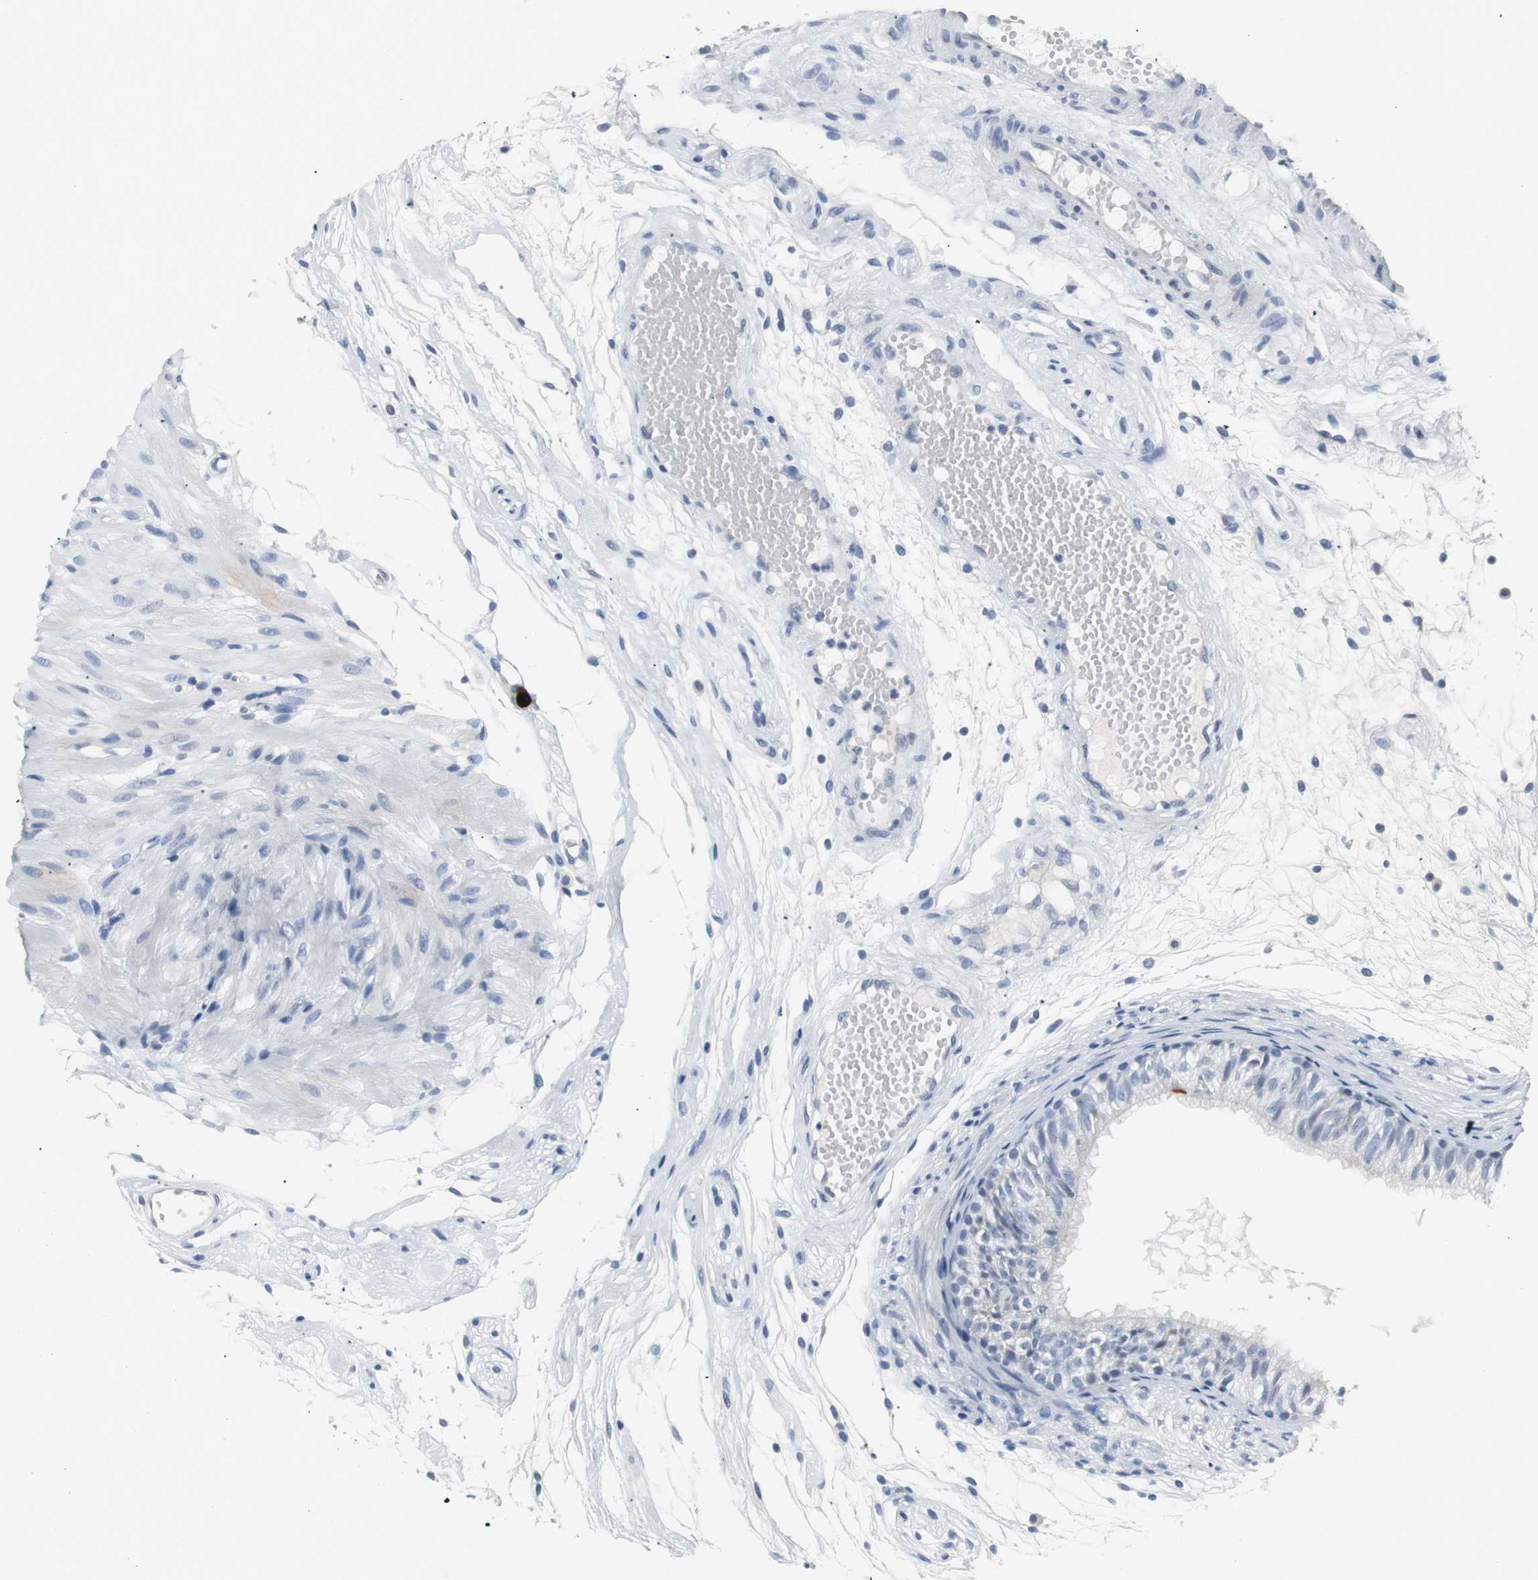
{"staining": {"intensity": "moderate", "quantity": "25%-75%", "location": "cytoplasmic/membranous"}, "tissue": "epididymis", "cell_type": "Glandular cells", "image_type": "normal", "snomed": [{"axis": "morphology", "description": "Normal tissue, NOS"}, {"axis": "morphology", "description": "Atrophy, NOS"}, {"axis": "topography", "description": "Testis"}, {"axis": "topography", "description": "Epididymis"}], "caption": "Approximately 25%-75% of glandular cells in unremarkable epididymis display moderate cytoplasmic/membranous protein expression as visualized by brown immunohistochemical staining.", "gene": "LRP2", "patient": {"sex": "male", "age": 18}}